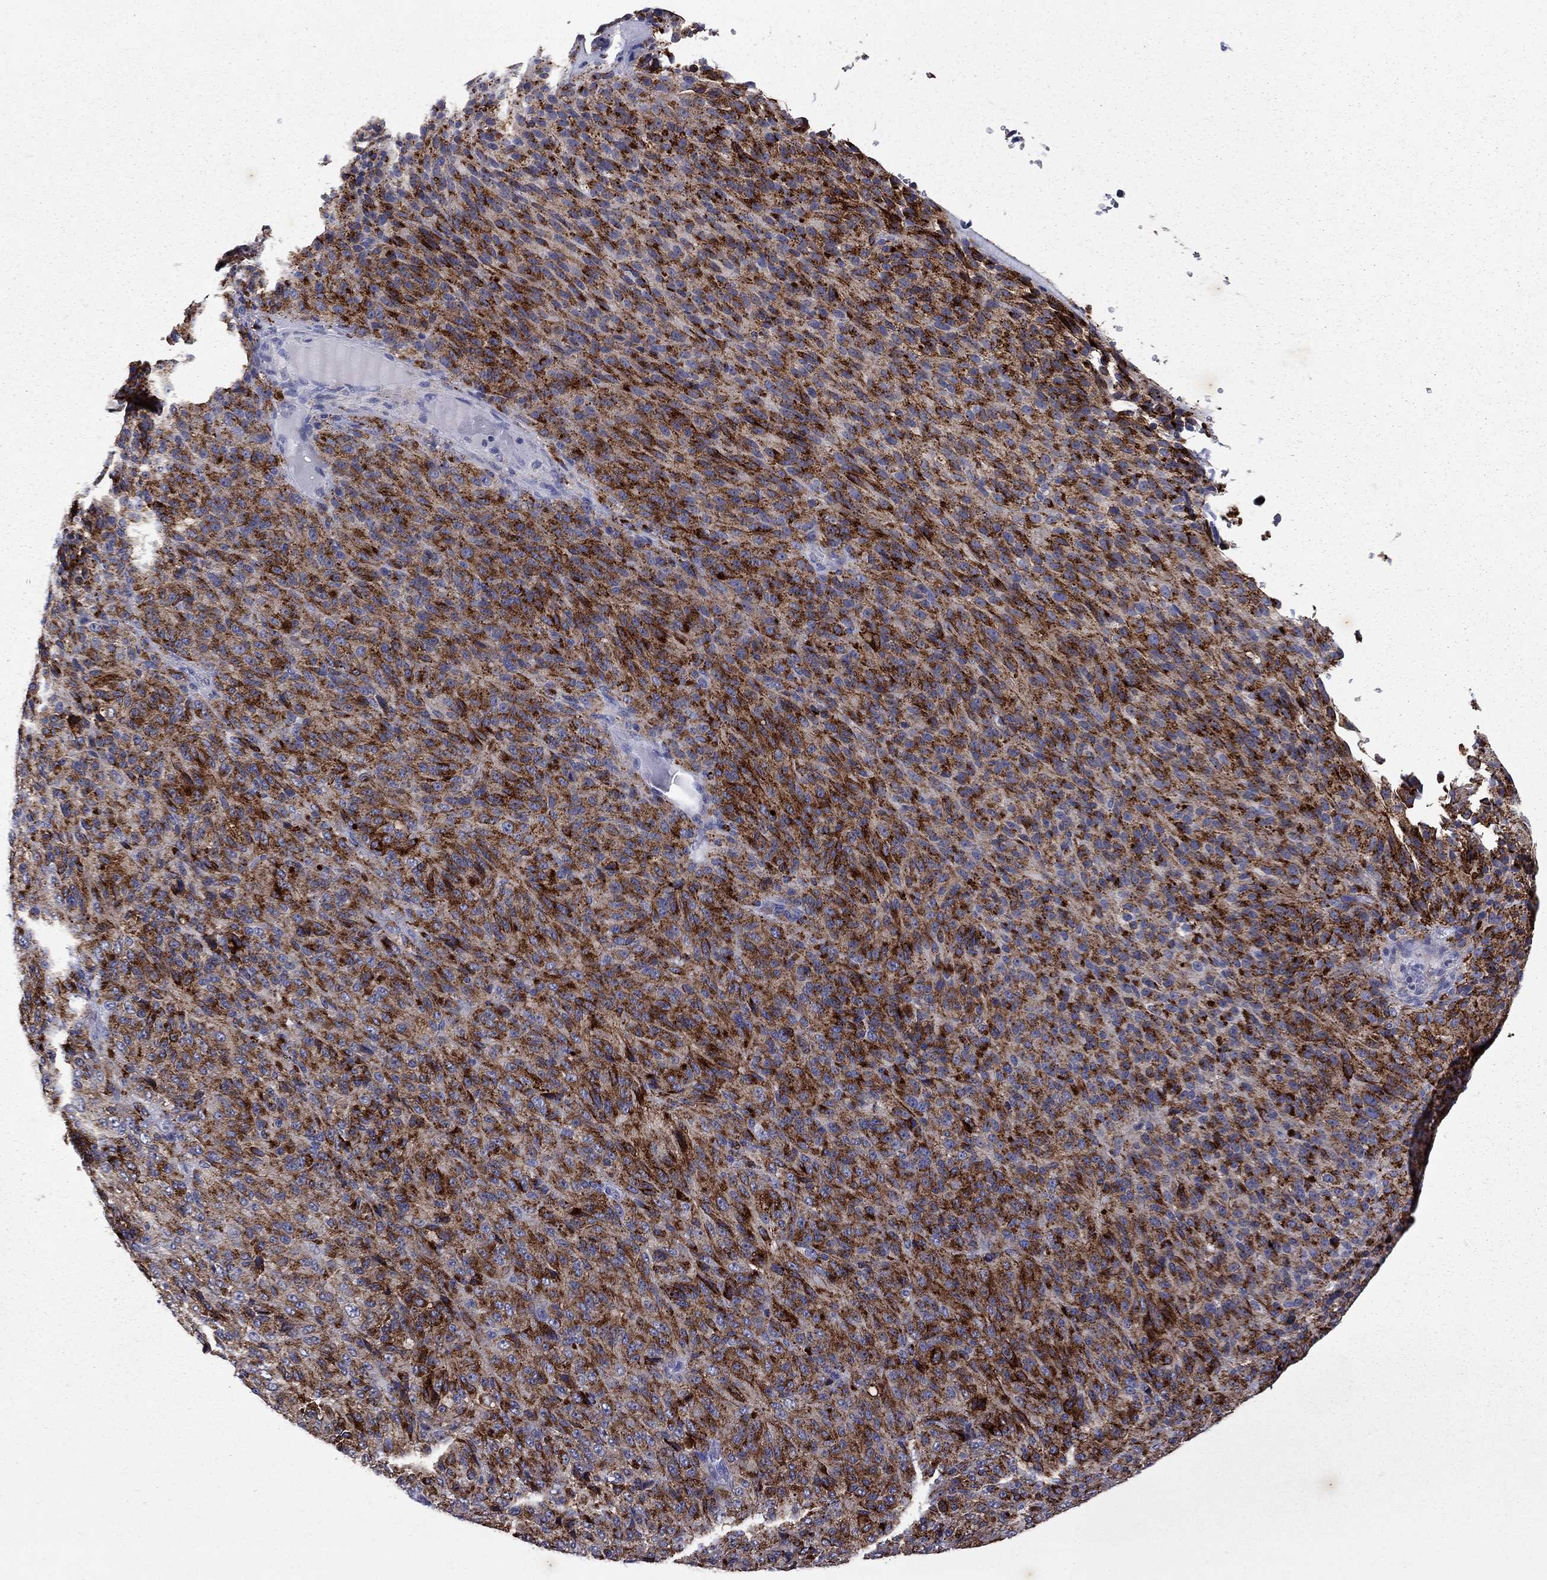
{"staining": {"intensity": "strong", "quantity": ">75%", "location": "cytoplasmic/membranous"}, "tissue": "melanoma", "cell_type": "Tumor cells", "image_type": "cancer", "snomed": [{"axis": "morphology", "description": "Malignant melanoma, Metastatic site"}, {"axis": "topography", "description": "Brain"}], "caption": "Protein expression analysis of melanoma exhibits strong cytoplasmic/membranous expression in approximately >75% of tumor cells.", "gene": "MADCAM1", "patient": {"sex": "female", "age": 56}}